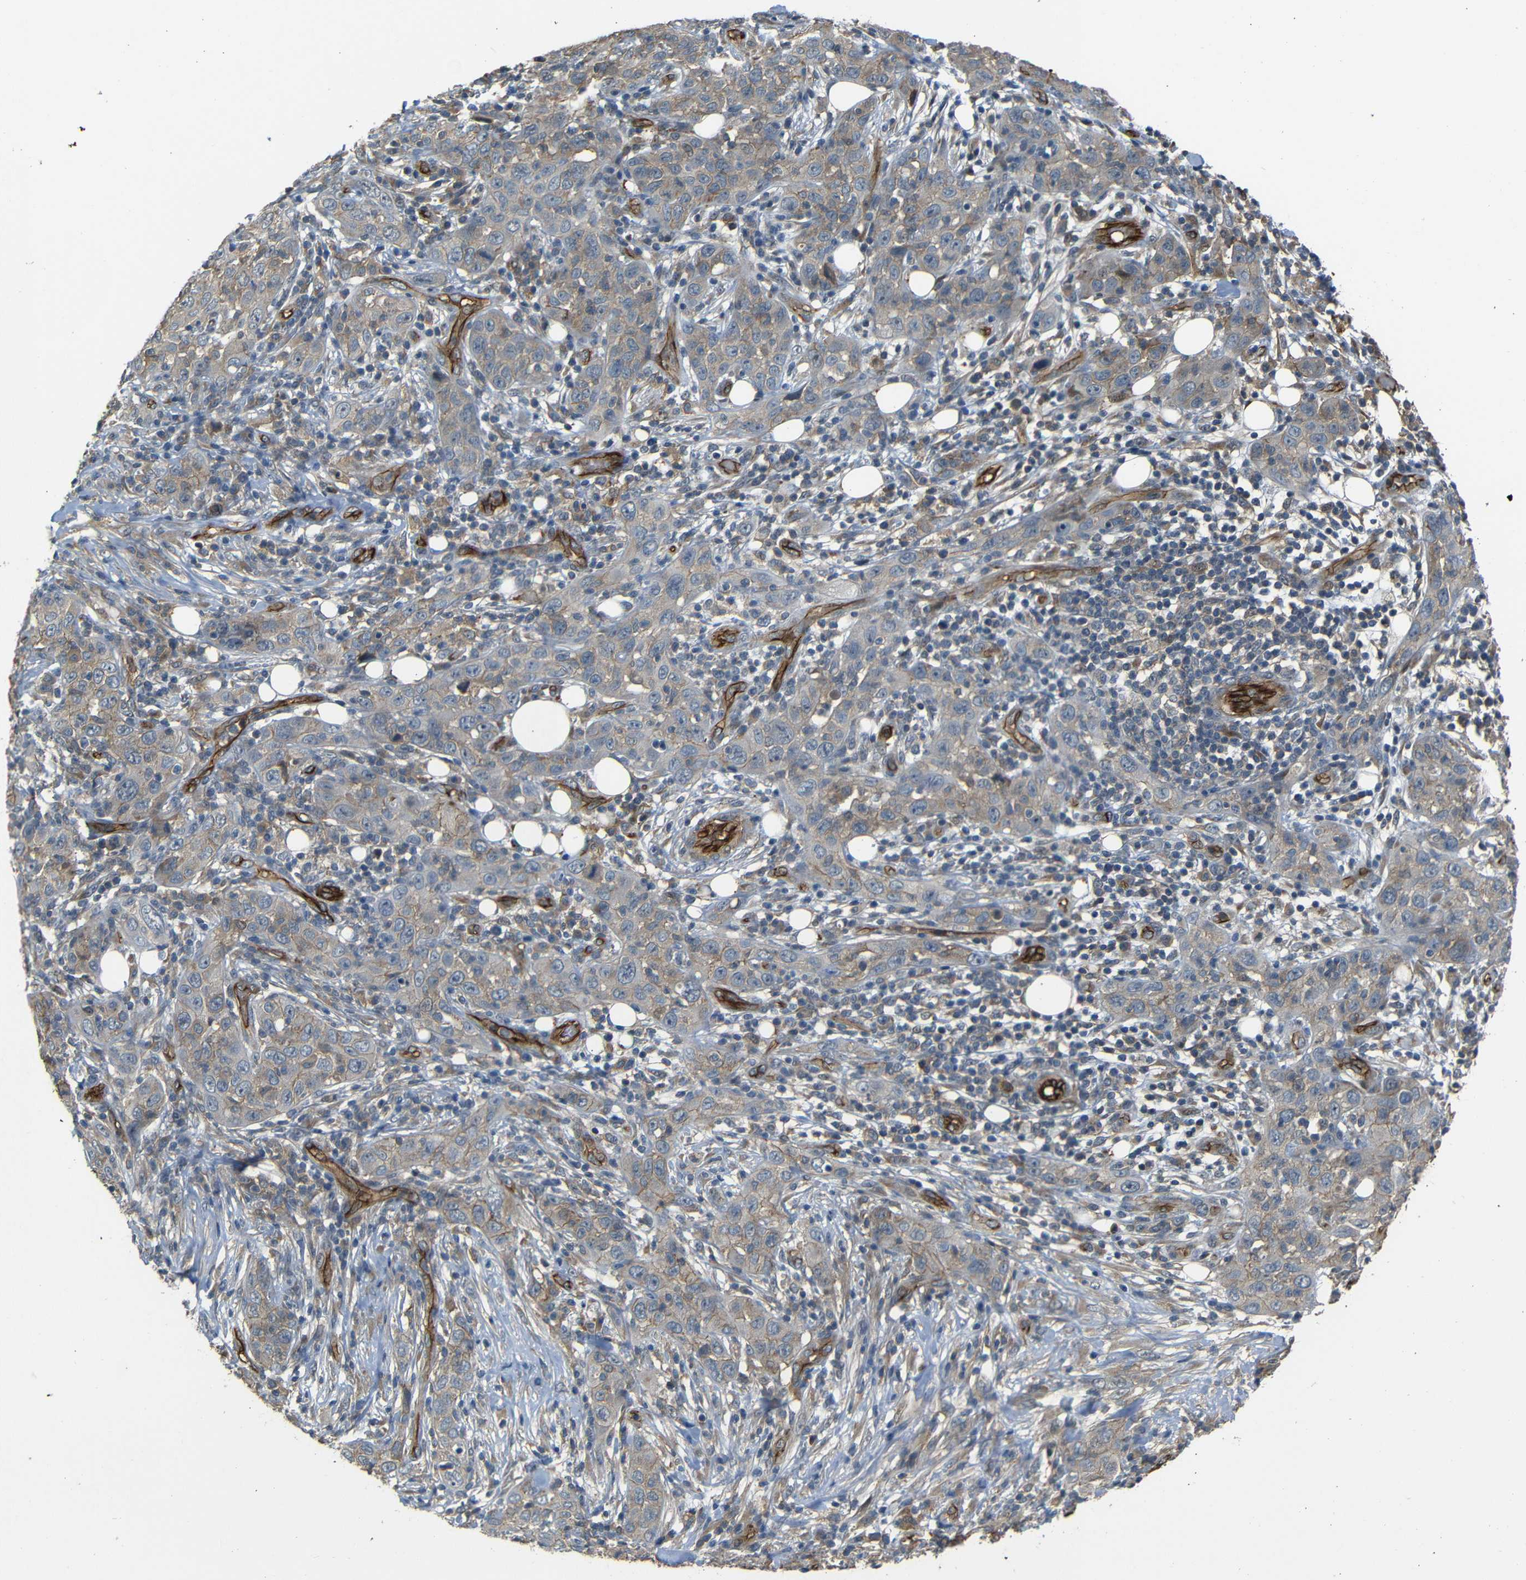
{"staining": {"intensity": "weak", "quantity": ">75%", "location": "cytoplasmic/membranous"}, "tissue": "skin cancer", "cell_type": "Tumor cells", "image_type": "cancer", "snomed": [{"axis": "morphology", "description": "Squamous cell carcinoma, NOS"}, {"axis": "topography", "description": "Skin"}], "caption": "Protein expression analysis of skin cancer shows weak cytoplasmic/membranous positivity in approximately >75% of tumor cells.", "gene": "RELL1", "patient": {"sex": "female", "age": 88}}